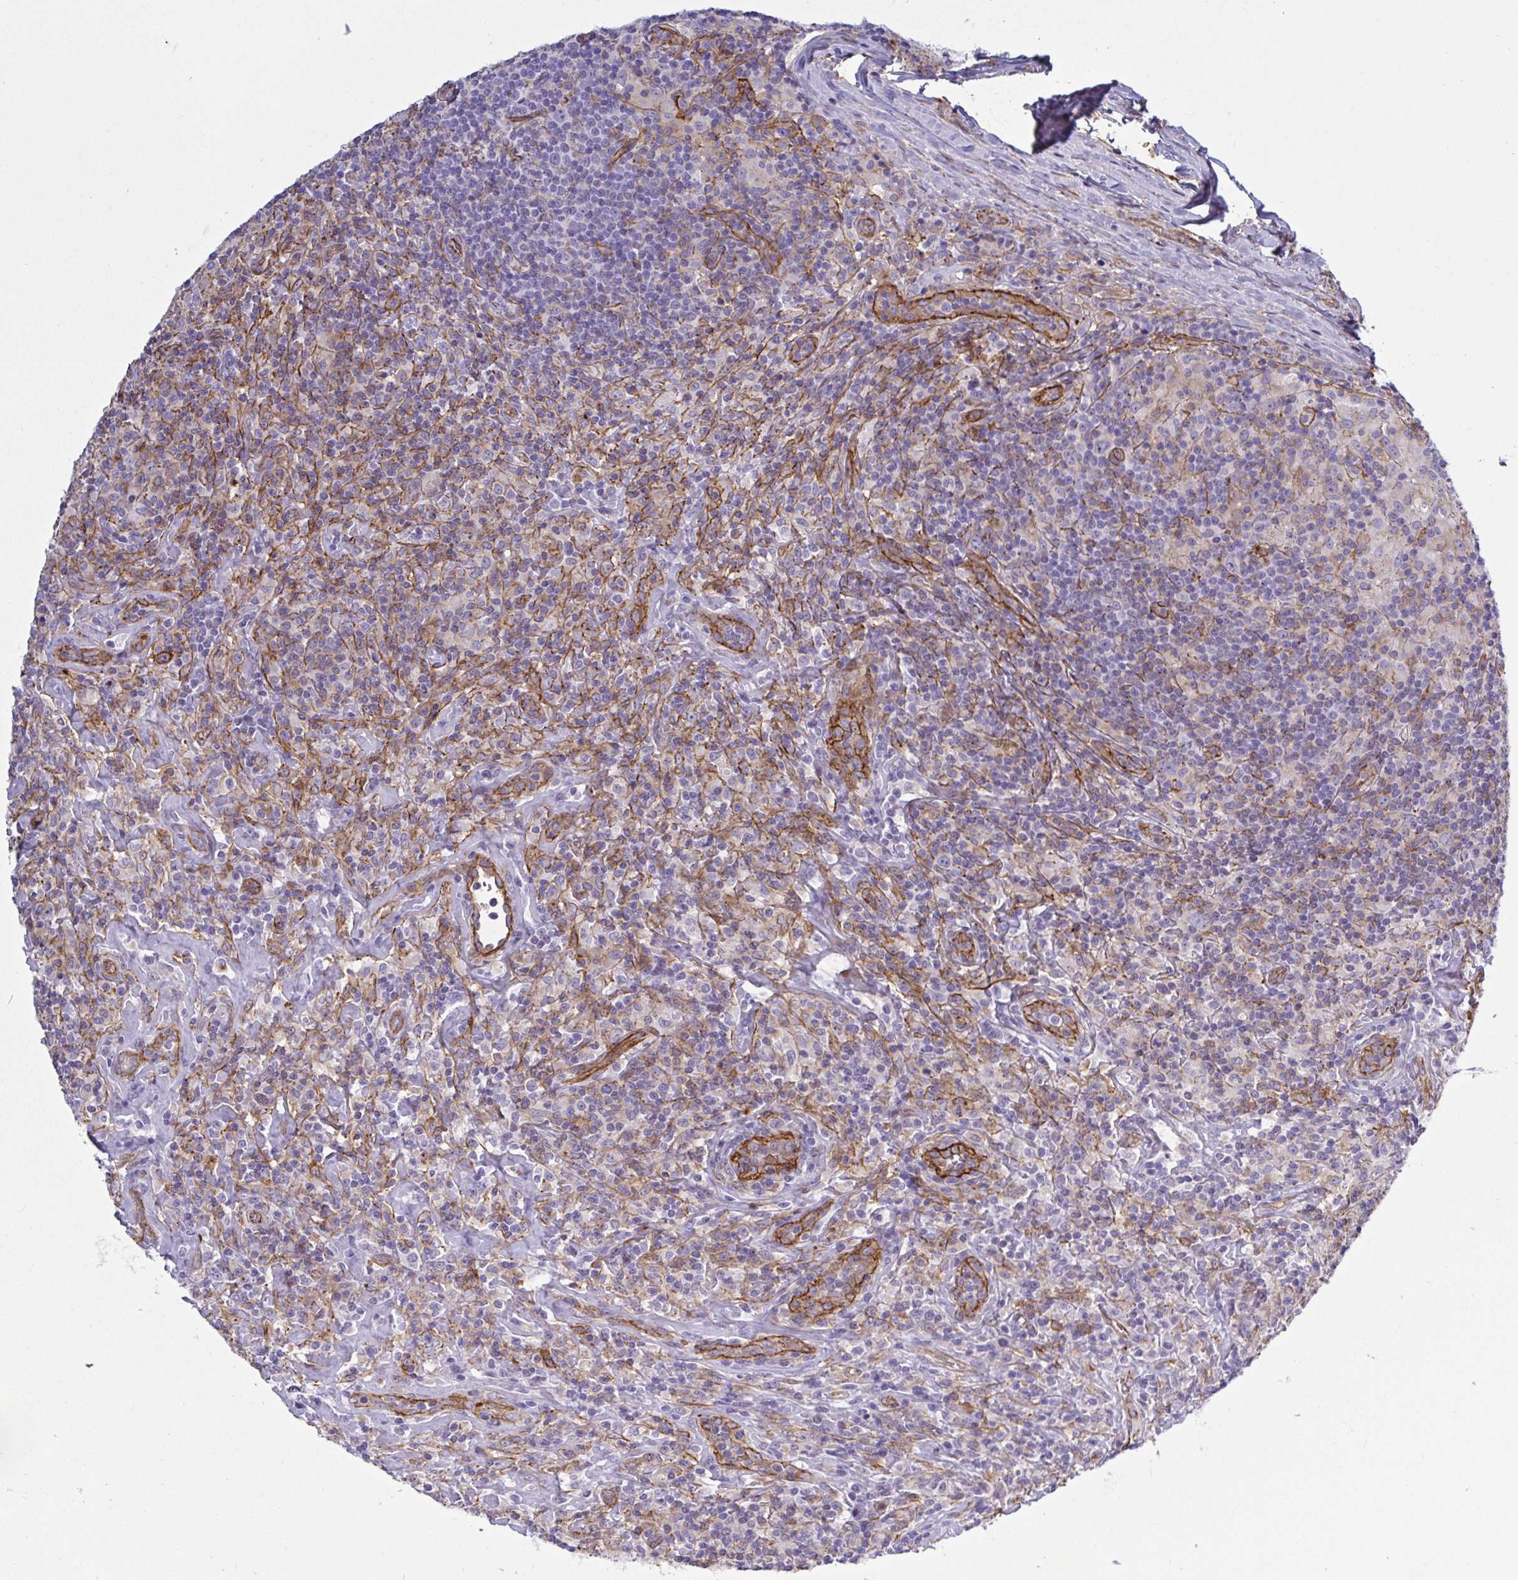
{"staining": {"intensity": "negative", "quantity": "none", "location": "none"}, "tissue": "lymphoma", "cell_type": "Tumor cells", "image_type": "cancer", "snomed": [{"axis": "morphology", "description": "Hodgkin's disease, NOS"}, {"axis": "morphology", "description": "Hodgkin's lymphoma, nodular sclerosis"}, {"axis": "topography", "description": "Lymph node"}], "caption": "Lymphoma was stained to show a protein in brown. There is no significant expression in tumor cells.", "gene": "LIMA1", "patient": {"sex": "female", "age": 10}}